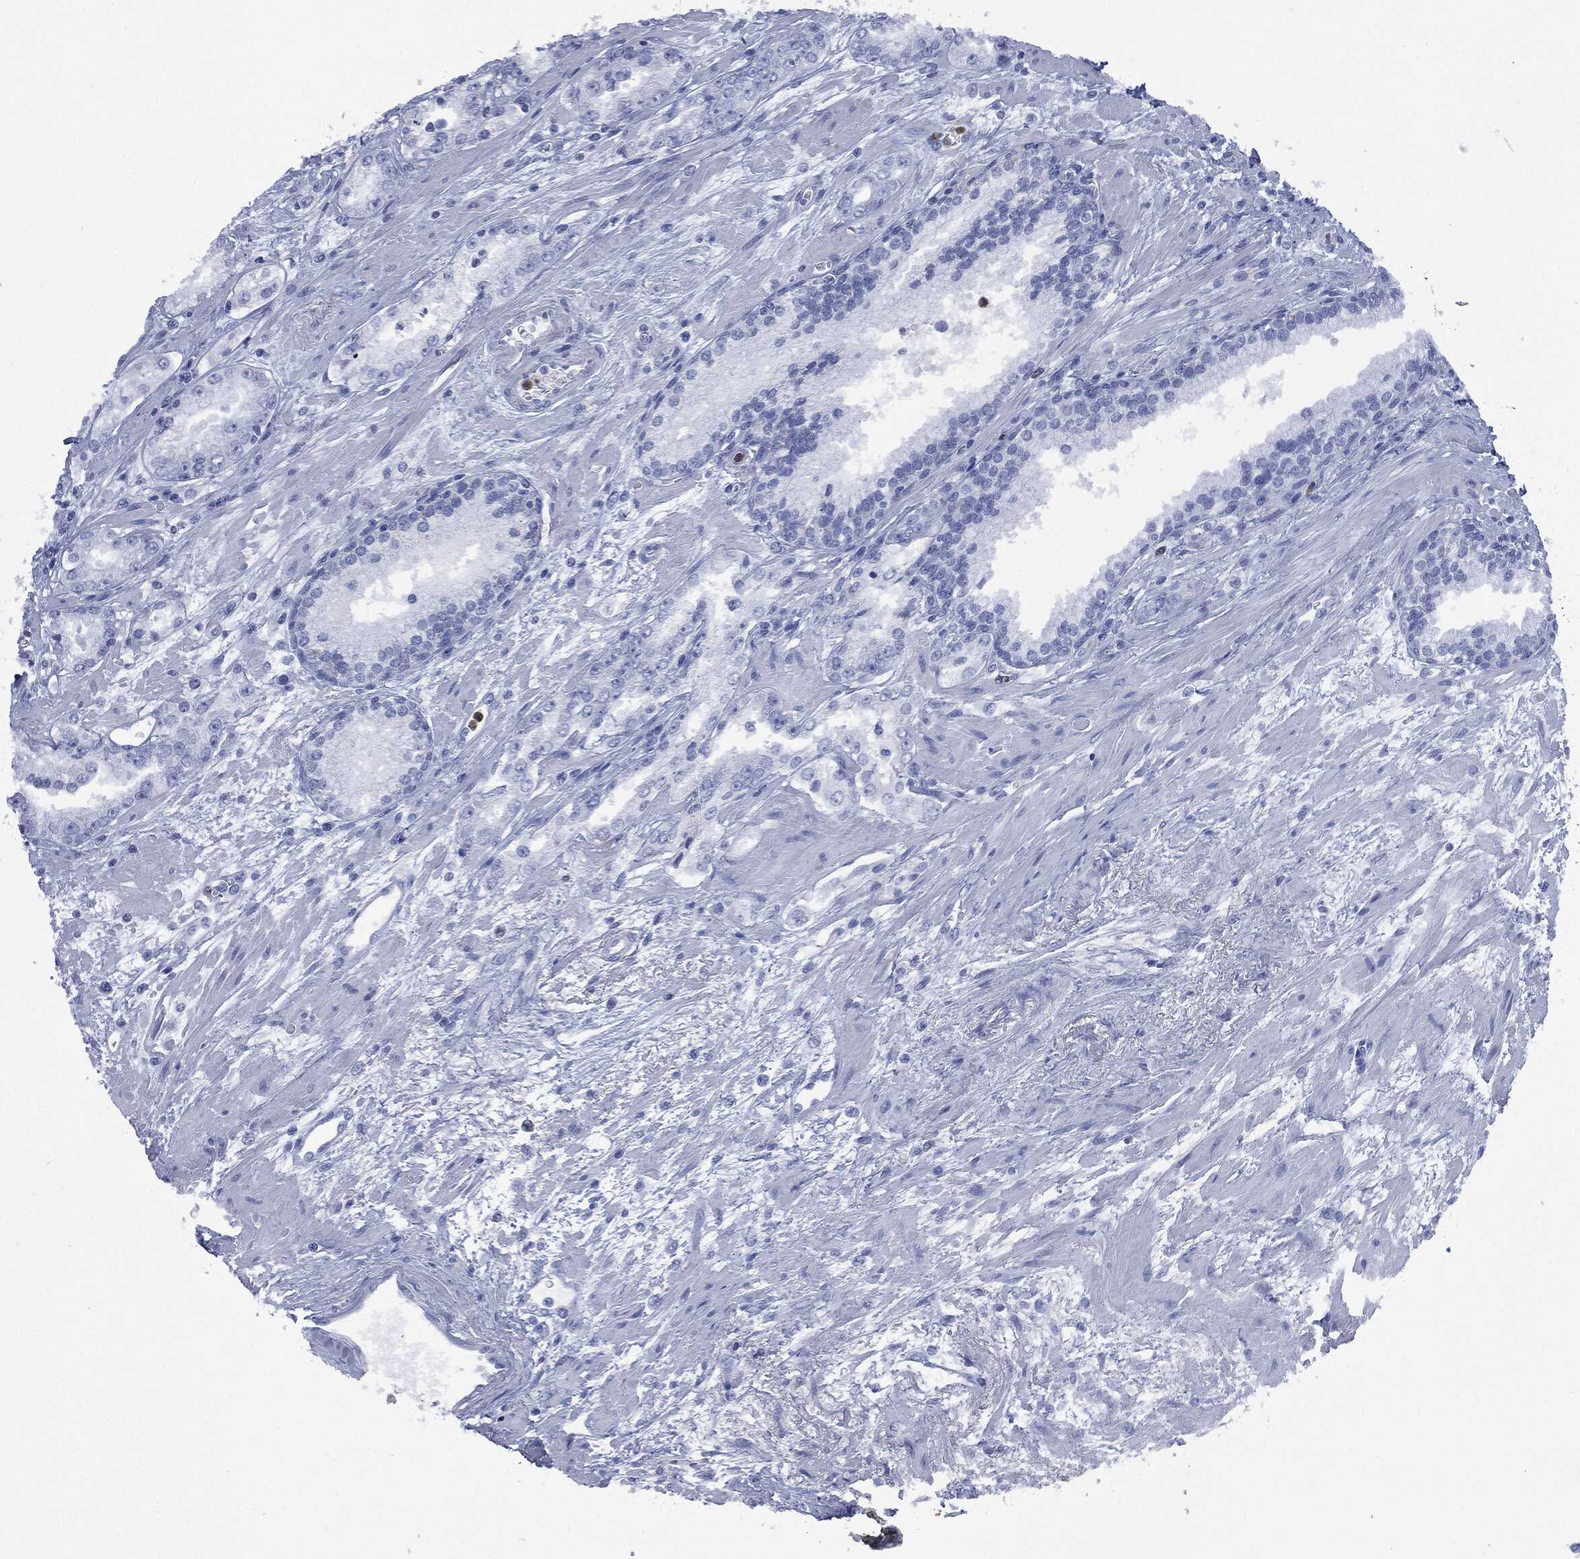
{"staining": {"intensity": "negative", "quantity": "none", "location": "none"}, "tissue": "prostate cancer", "cell_type": "Tumor cells", "image_type": "cancer", "snomed": [{"axis": "morphology", "description": "Adenocarcinoma, Medium grade"}, {"axis": "topography", "description": "Prostate"}], "caption": "DAB immunohistochemical staining of prostate cancer (medium-grade adenocarcinoma) displays no significant expression in tumor cells.", "gene": "CEACAM8", "patient": {"sex": "male", "age": 71}}